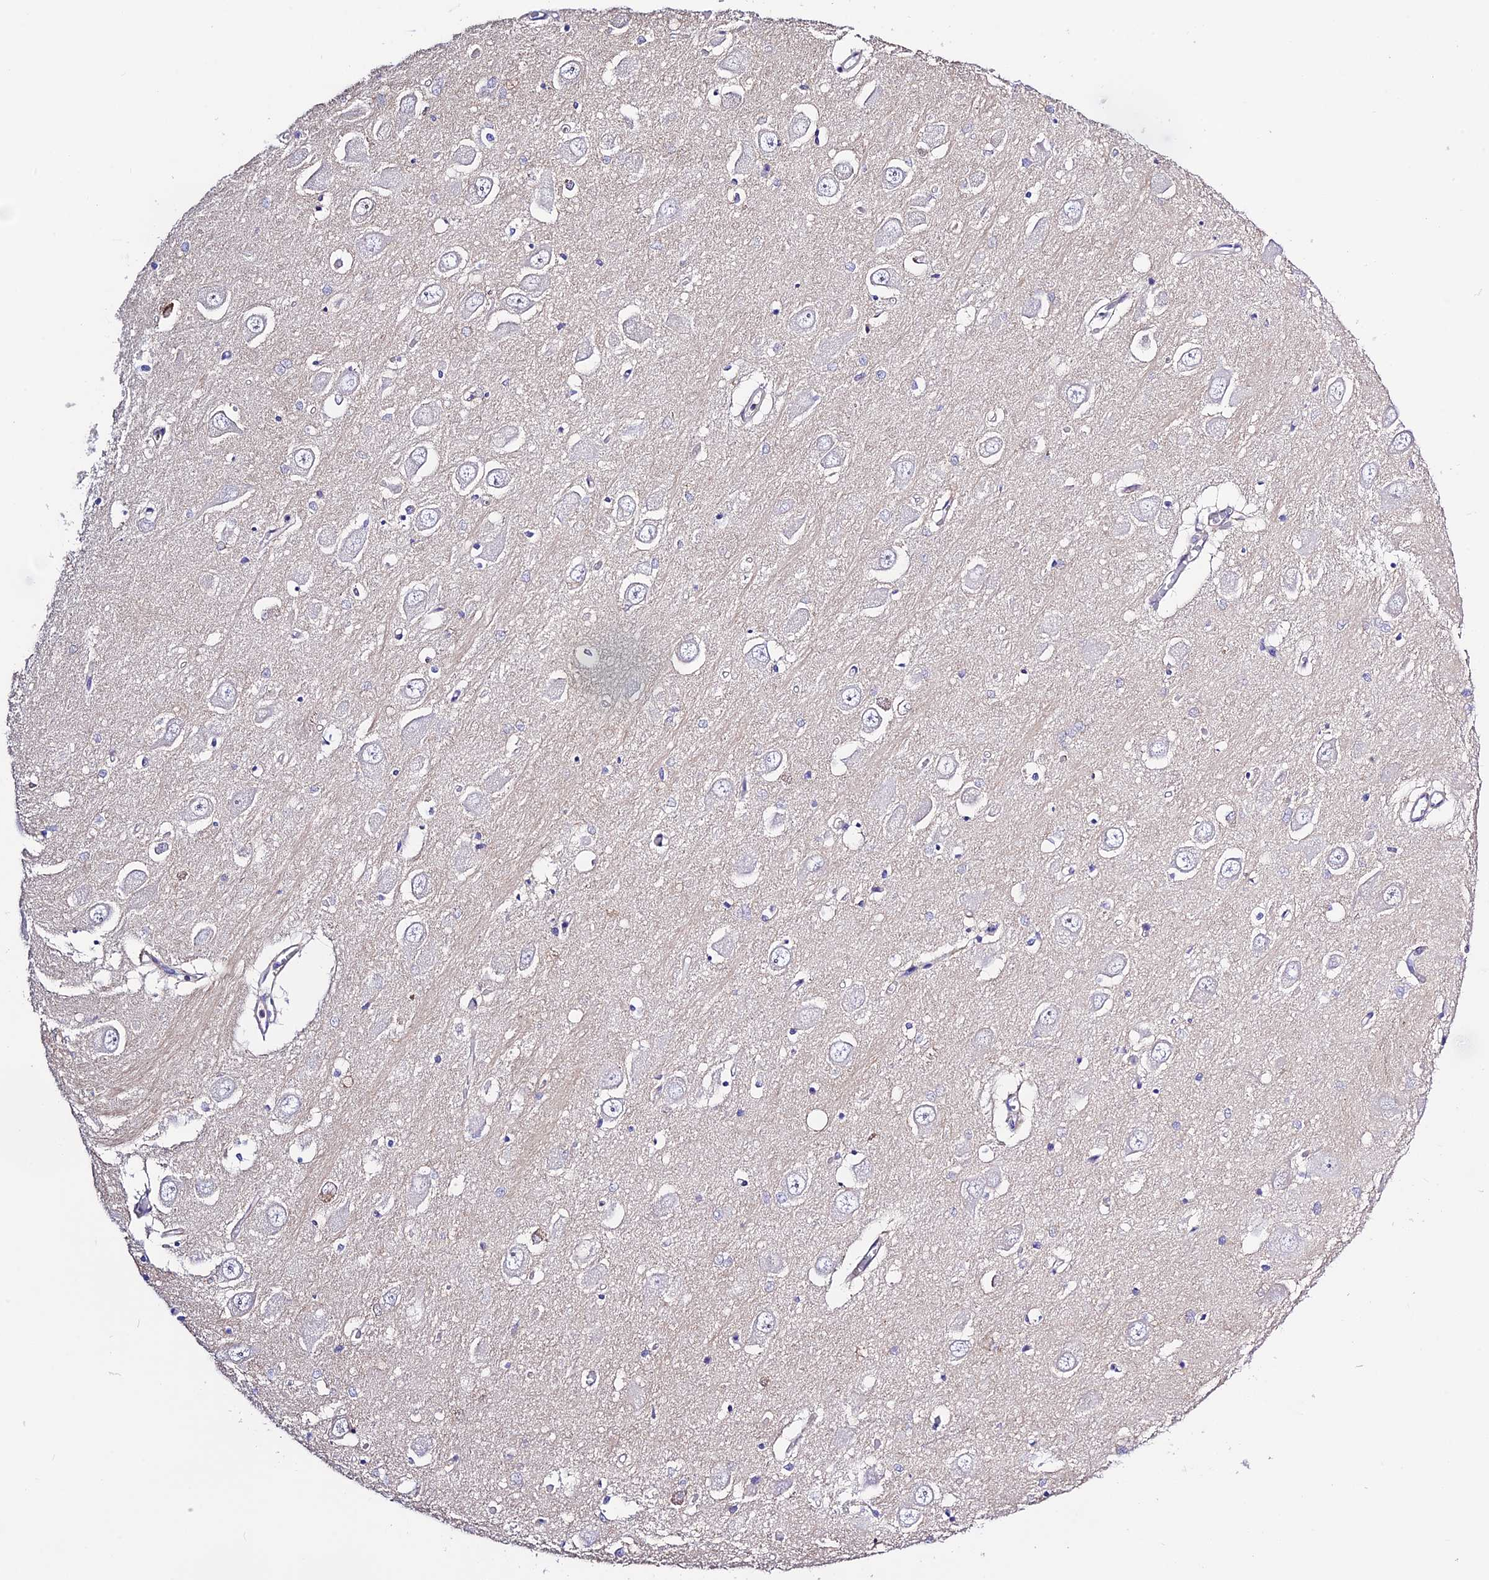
{"staining": {"intensity": "negative", "quantity": "none", "location": "none"}, "tissue": "hippocampus", "cell_type": "Glial cells", "image_type": "normal", "snomed": [{"axis": "morphology", "description": "Normal tissue, NOS"}, {"axis": "topography", "description": "Hippocampus"}], "caption": "The histopathology image reveals no staining of glial cells in normal hippocampus. (DAB immunohistochemistry (IHC) with hematoxylin counter stain).", "gene": "PRIM1", "patient": {"sex": "male", "age": 70}}